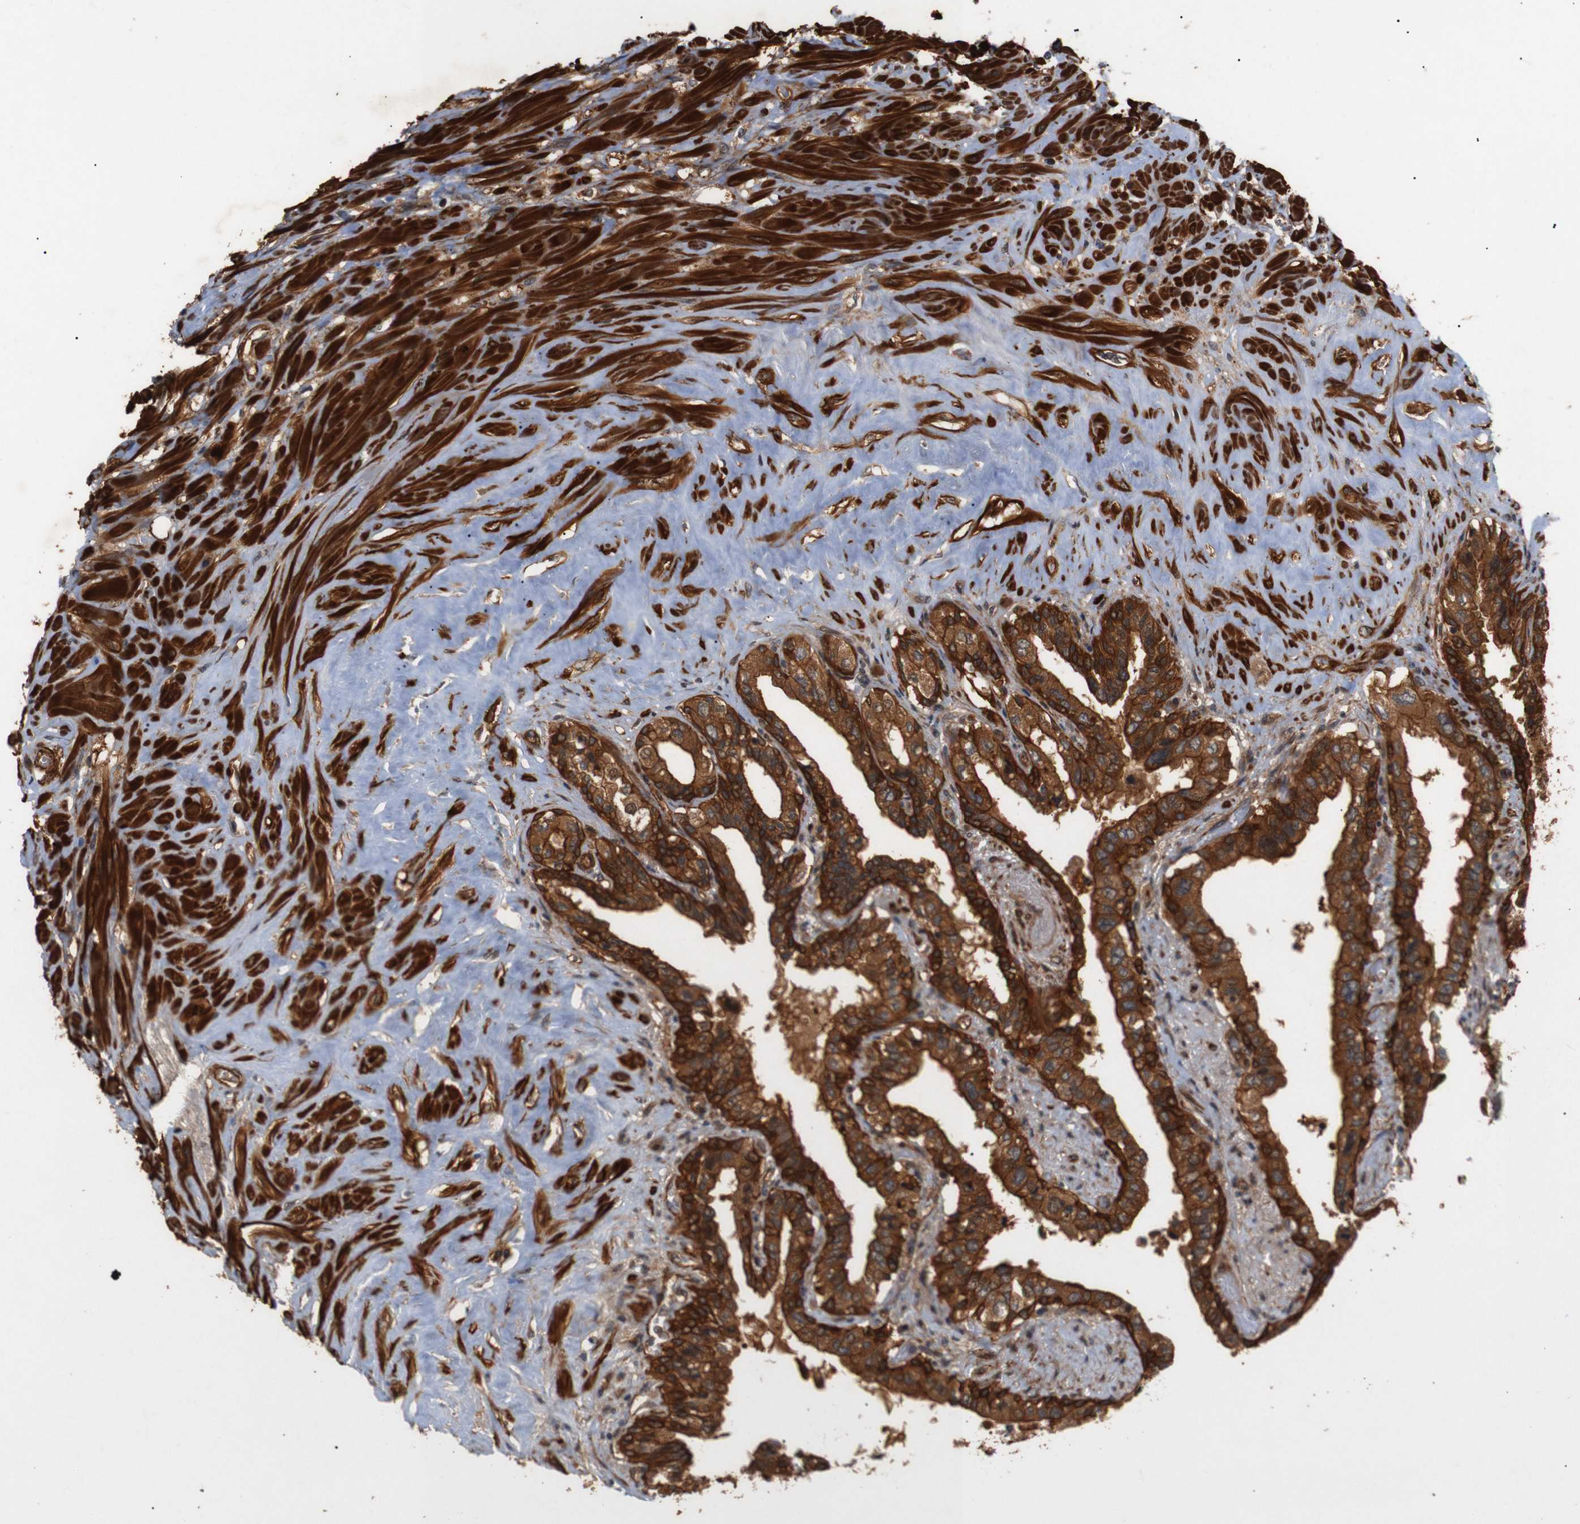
{"staining": {"intensity": "strong", "quantity": ">75%", "location": "cytoplasmic/membranous"}, "tissue": "seminal vesicle", "cell_type": "Glandular cells", "image_type": "normal", "snomed": [{"axis": "morphology", "description": "Normal tissue, NOS"}, {"axis": "topography", "description": "Seminal veicle"}], "caption": "DAB (3,3'-diaminobenzidine) immunohistochemical staining of benign human seminal vesicle displays strong cytoplasmic/membranous protein expression in about >75% of glandular cells.", "gene": "PAWR", "patient": {"sex": "male", "age": 63}}